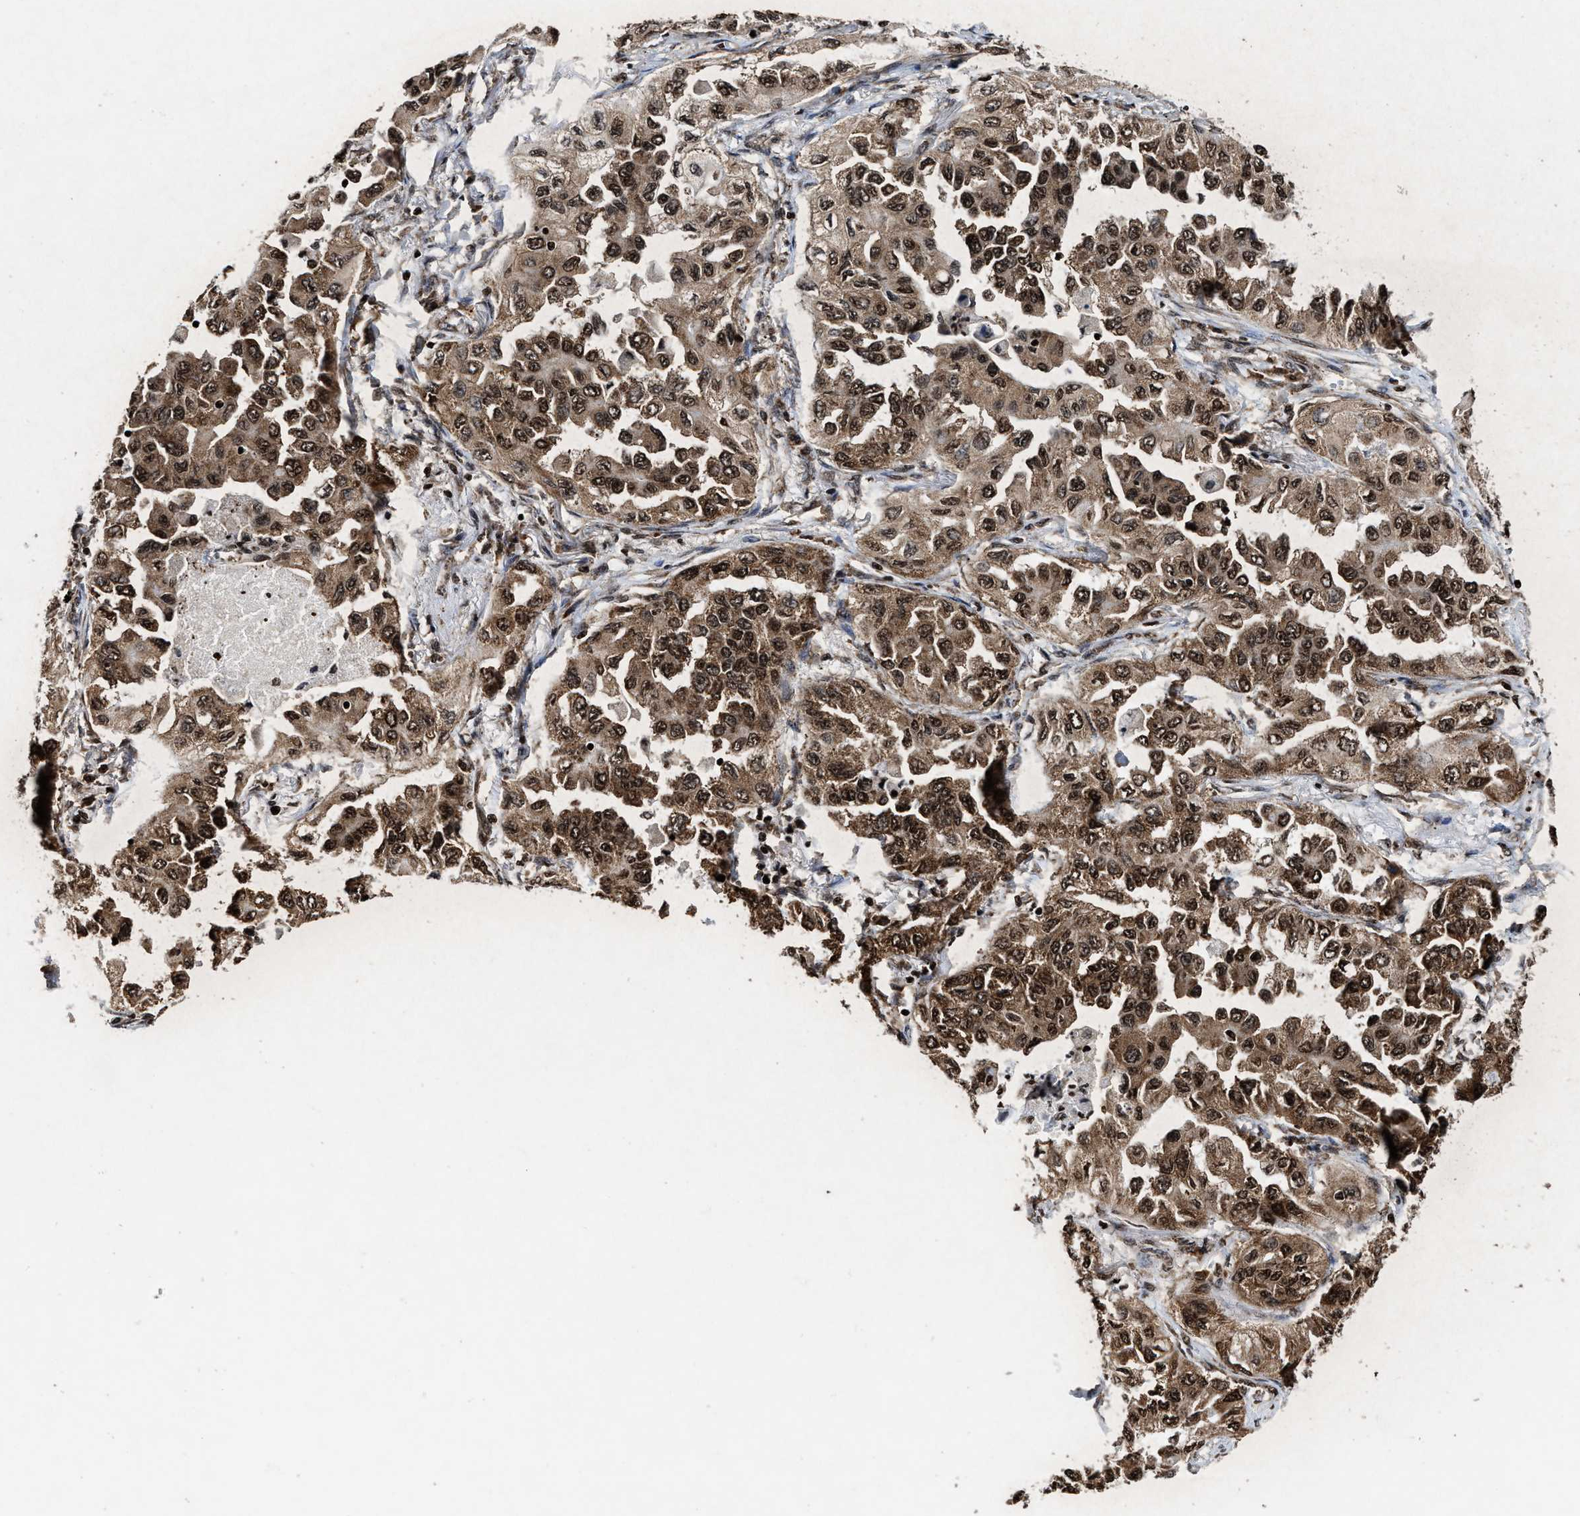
{"staining": {"intensity": "moderate", "quantity": ">75%", "location": "cytoplasmic/membranous,nuclear"}, "tissue": "lung cancer", "cell_type": "Tumor cells", "image_type": "cancer", "snomed": [{"axis": "morphology", "description": "Adenocarcinoma, NOS"}, {"axis": "topography", "description": "Lung"}], "caption": "A brown stain highlights moderate cytoplasmic/membranous and nuclear staining of a protein in human lung adenocarcinoma tumor cells.", "gene": "ALYREF", "patient": {"sex": "female", "age": 65}}